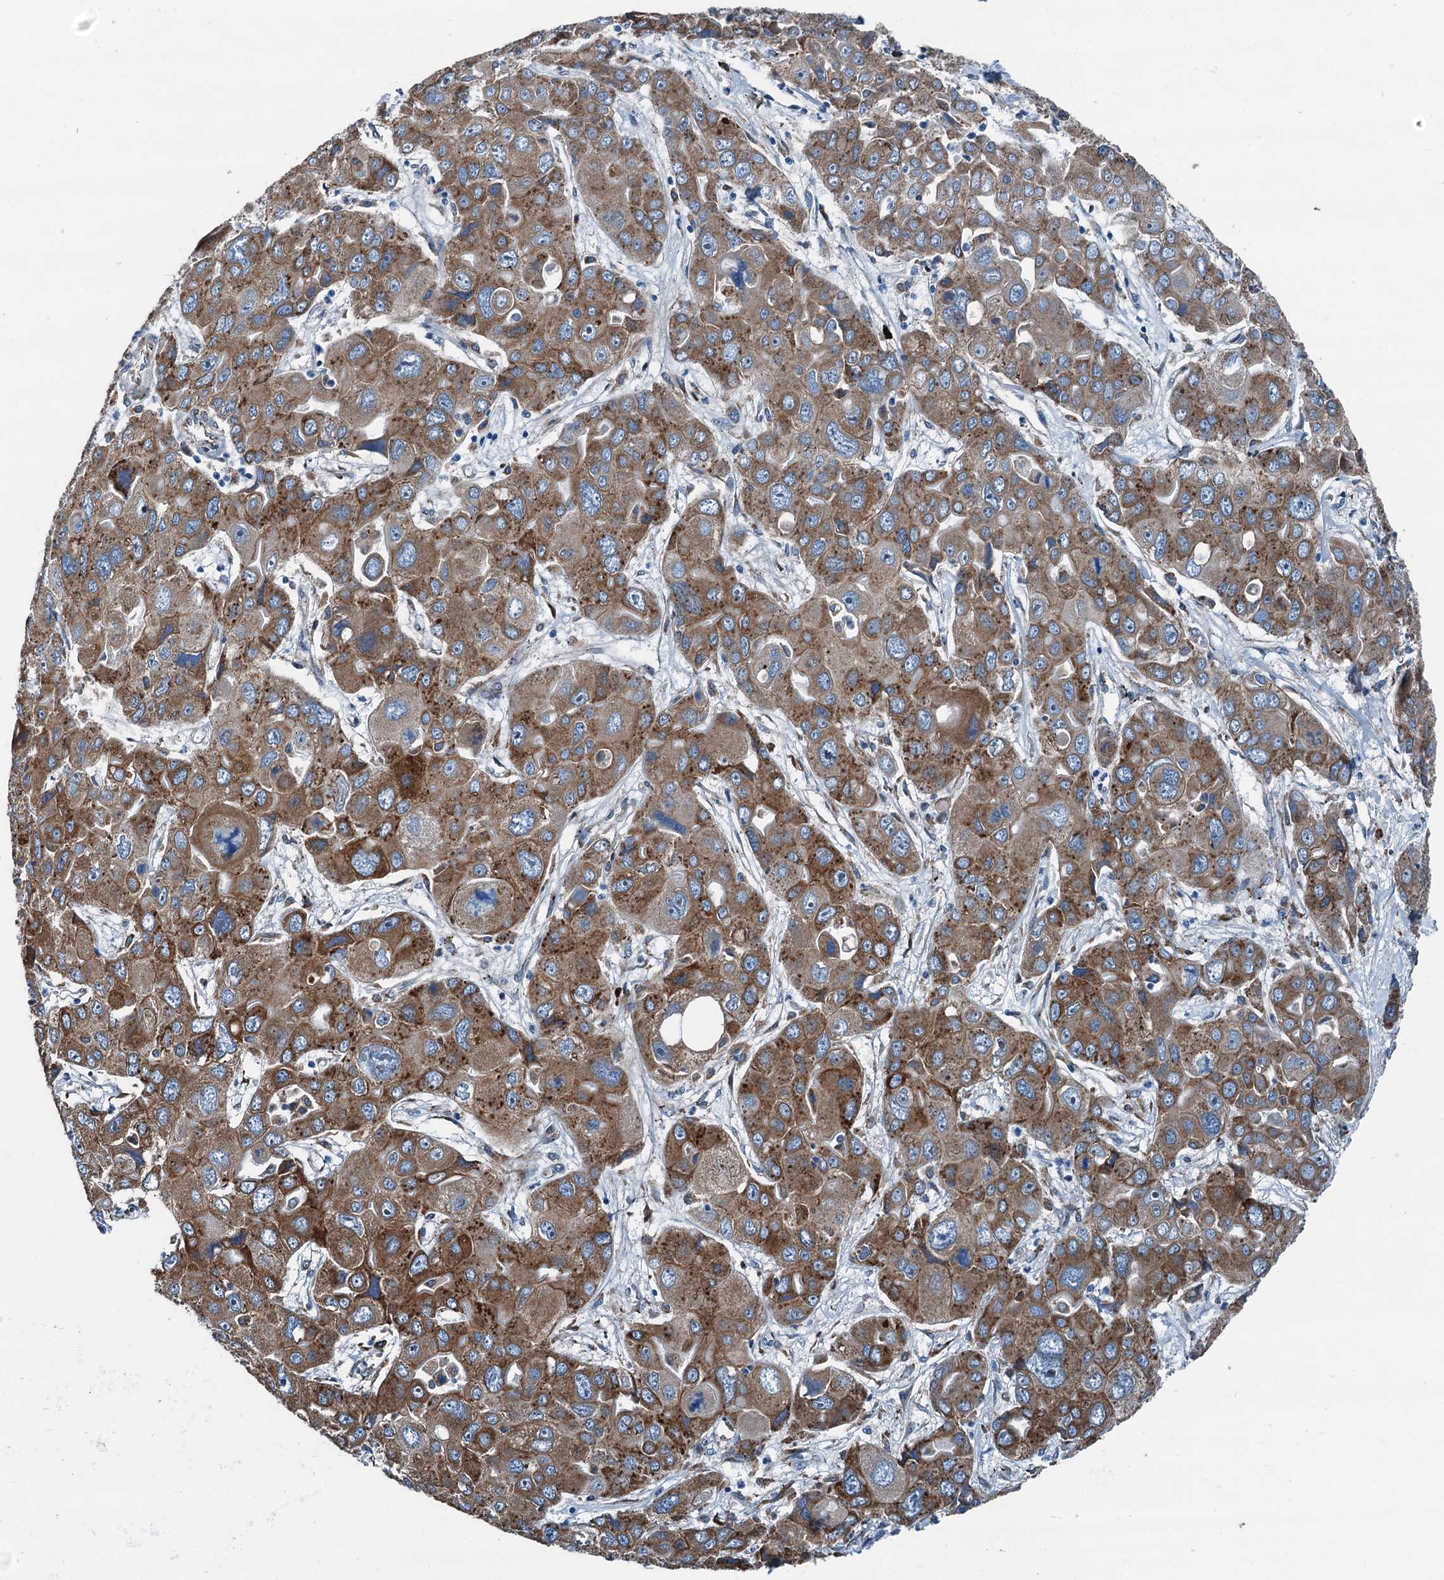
{"staining": {"intensity": "moderate", "quantity": ">75%", "location": "cytoplasmic/membranous"}, "tissue": "liver cancer", "cell_type": "Tumor cells", "image_type": "cancer", "snomed": [{"axis": "morphology", "description": "Cholangiocarcinoma"}, {"axis": "topography", "description": "Liver"}], "caption": "The immunohistochemical stain labels moderate cytoplasmic/membranous positivity in tumor cells of liver cancer (cholangiocarcinoma) tissue.", "gene": "TAMALIN", "patient": {"sex": "male", "age": 67}}